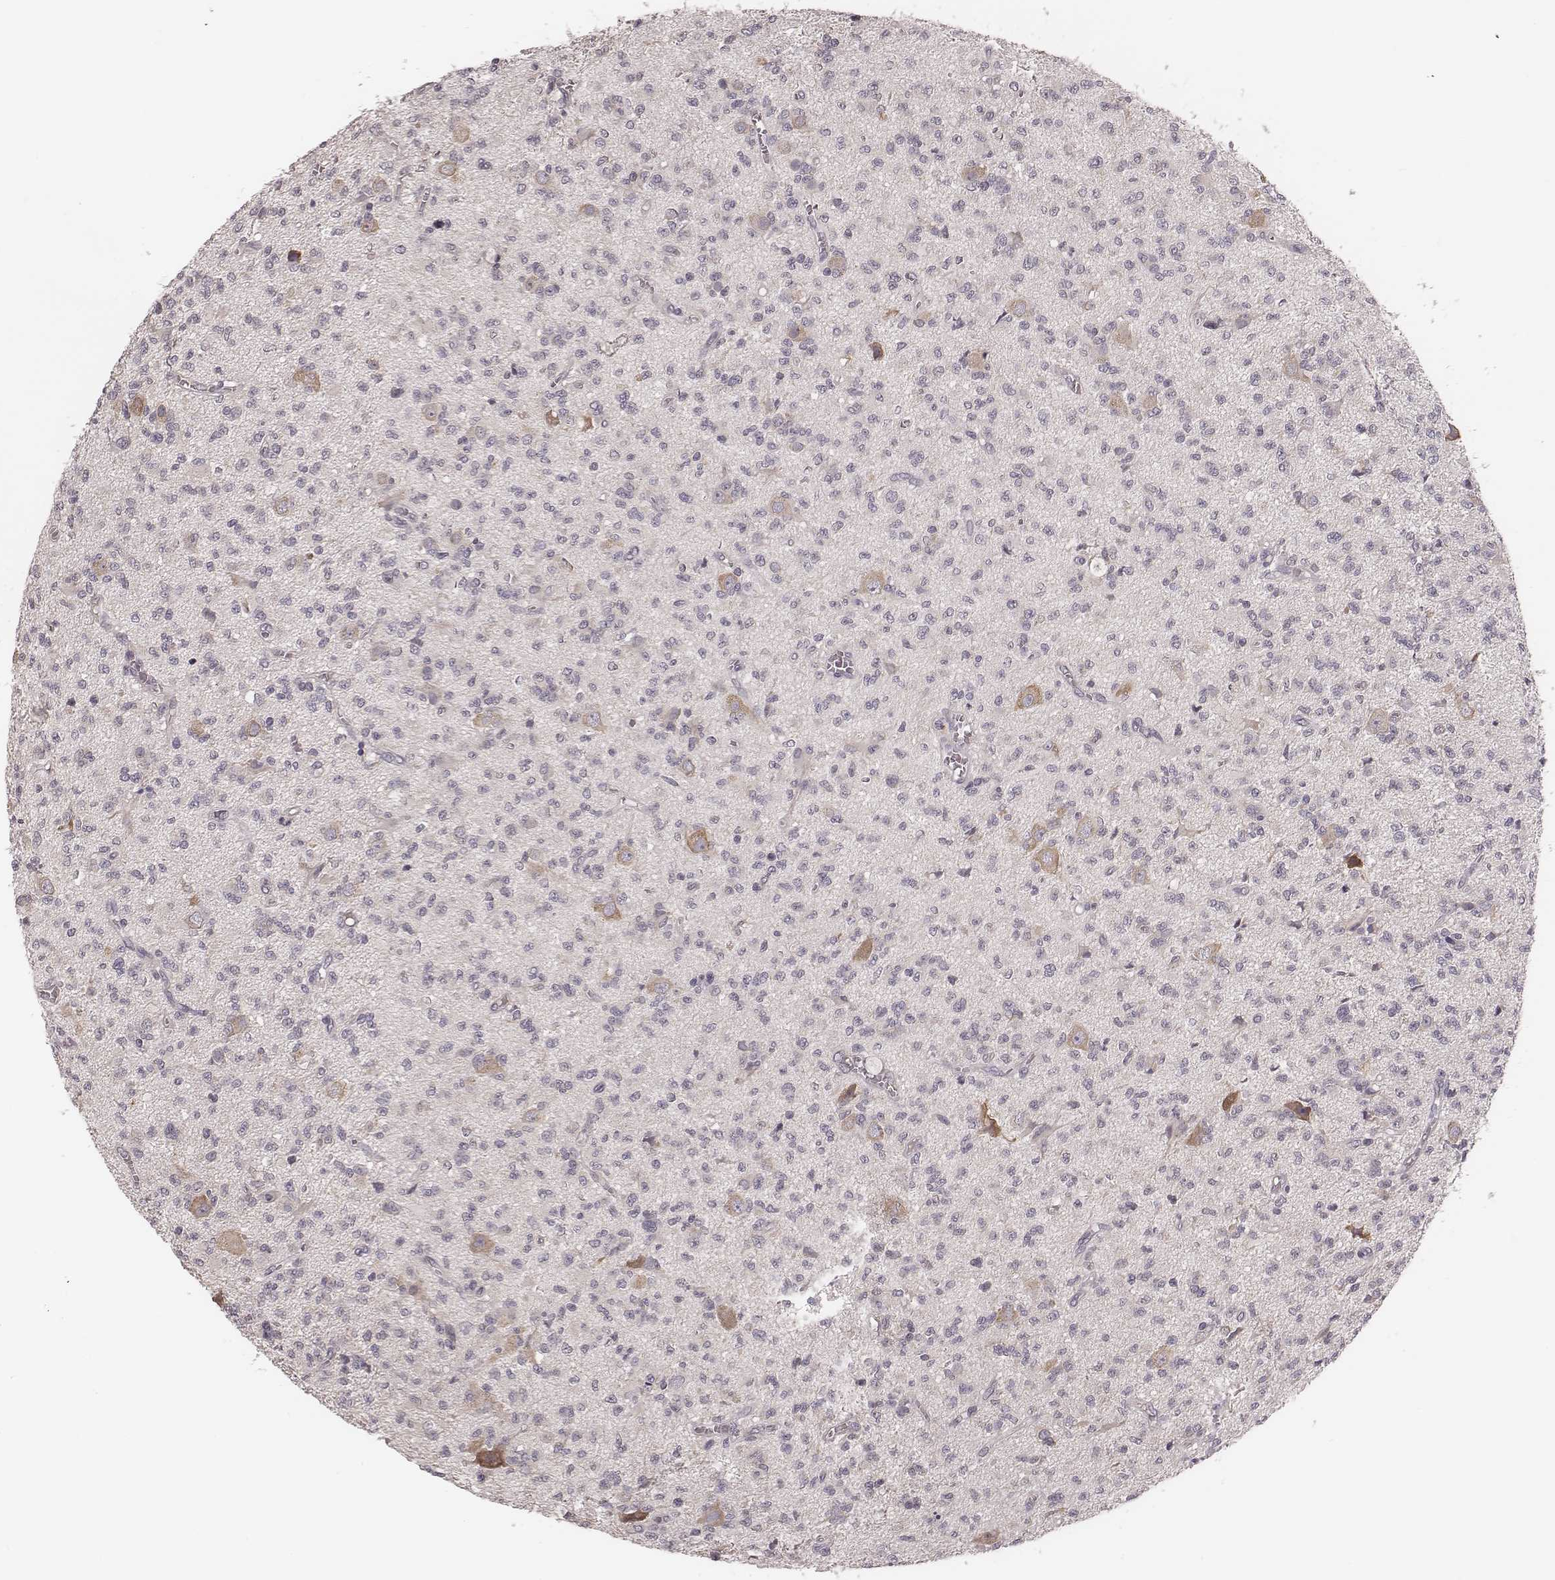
{"staining": {"intensity": "negative", "quantity": "none", "location": "none"}, "tissue": "glioma", "cell_type": "Tumor cells", "image_type": "cancer", "snomed": [{"axis": "morphology", "description": "Glioma, malignant, Low grade"}, {"axis": "topography", "description": "Brain"}], "caption": "Malignant low-grade glioma stained for a protein using IHC exhibits no positivity tumor cells.", "gene": "P2RX5", "patient": {"sex": "male", "age": 64}}